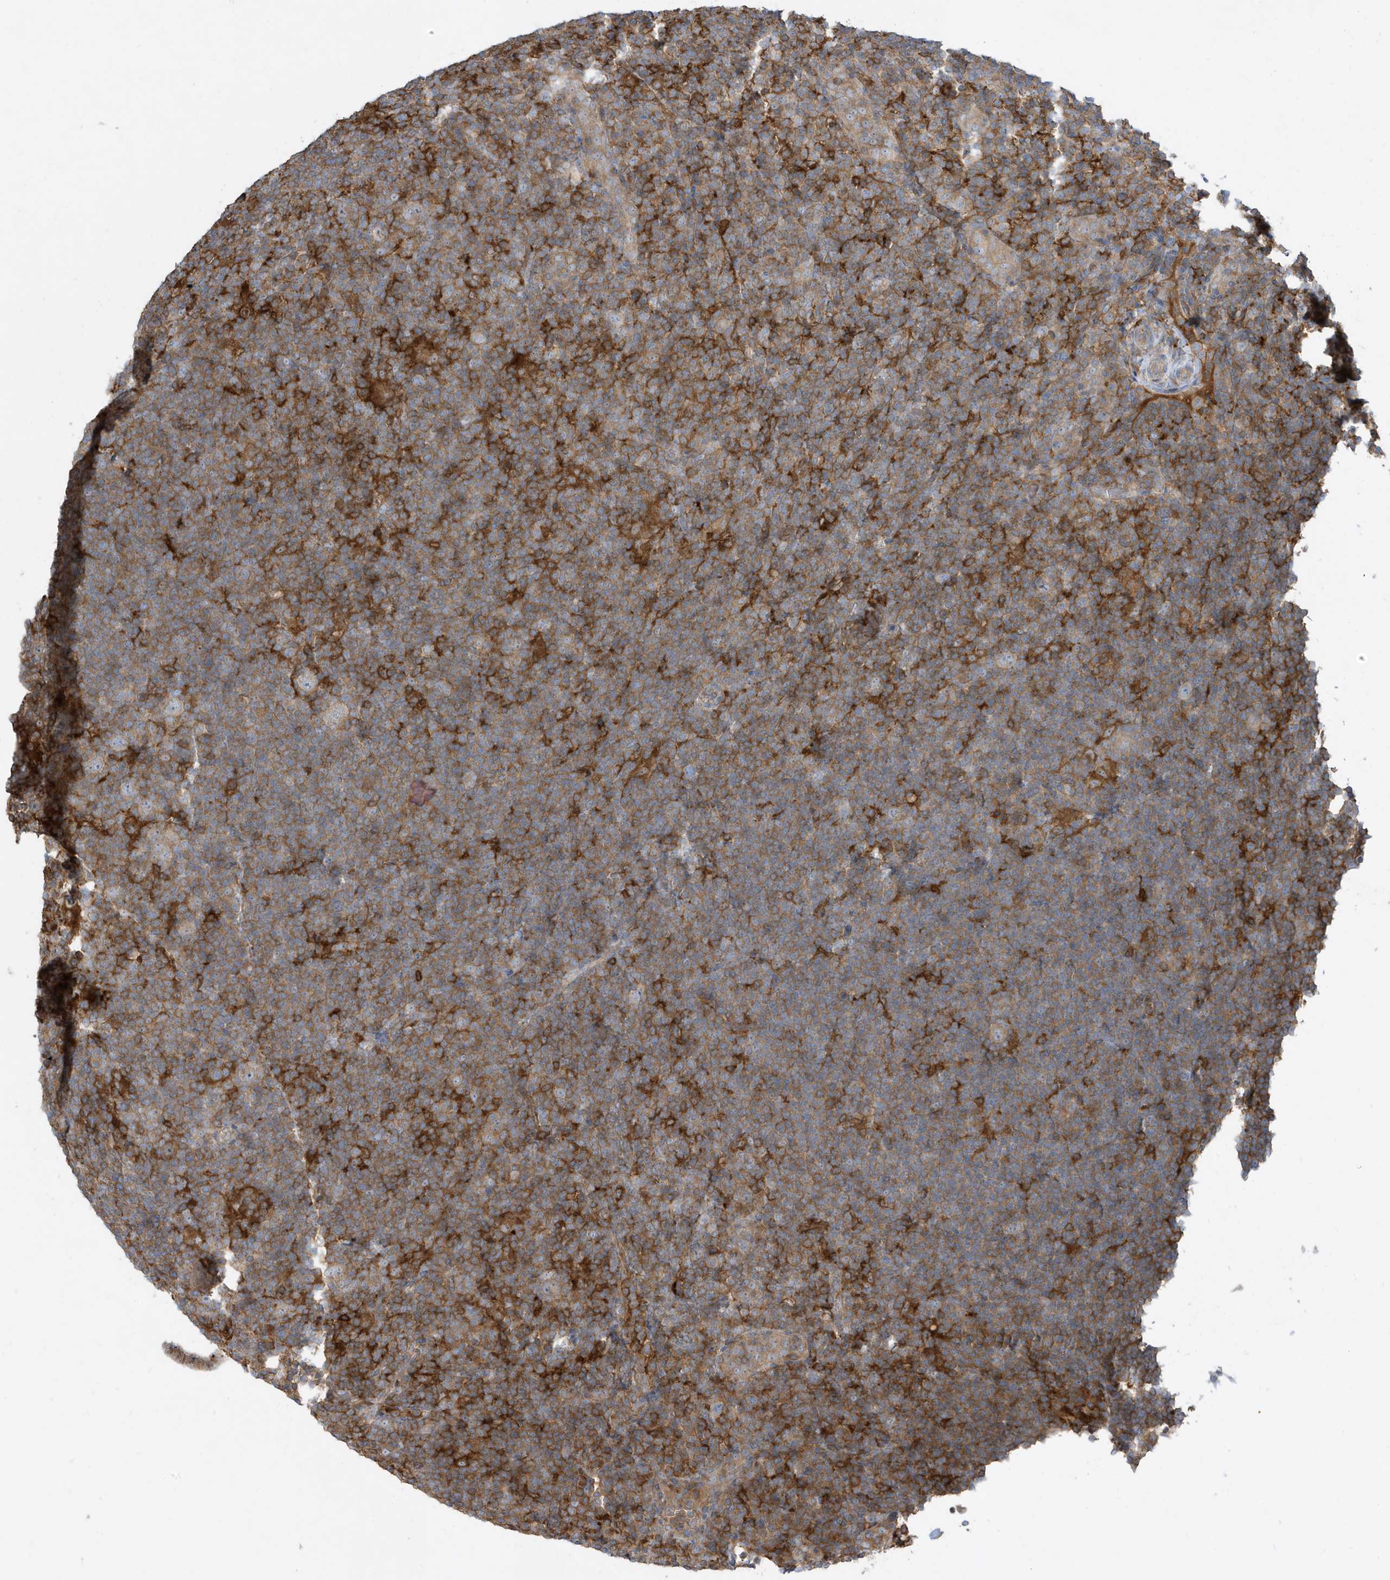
{"staining": {"intensity": "weak", "quantity": ">75%", "location": "cytoplasmic/membranous"}, "tissue": "lymphoma", "cell_type": "Tumor cells", "image_type": "cancer", "snomed": [{"axis": "morphology", "description": "Hodgkin's disease, NOS"}, {"axis": "topography", "description": "Lymph node"}], "caption": "Protein staining of Hodgkin's disease tissue exhibits weak cytoplasmic/membranous positivity in about >75% of tumor cells.", "gene": "ABTB1", "patient": {"sex": "female", "age": 57}}